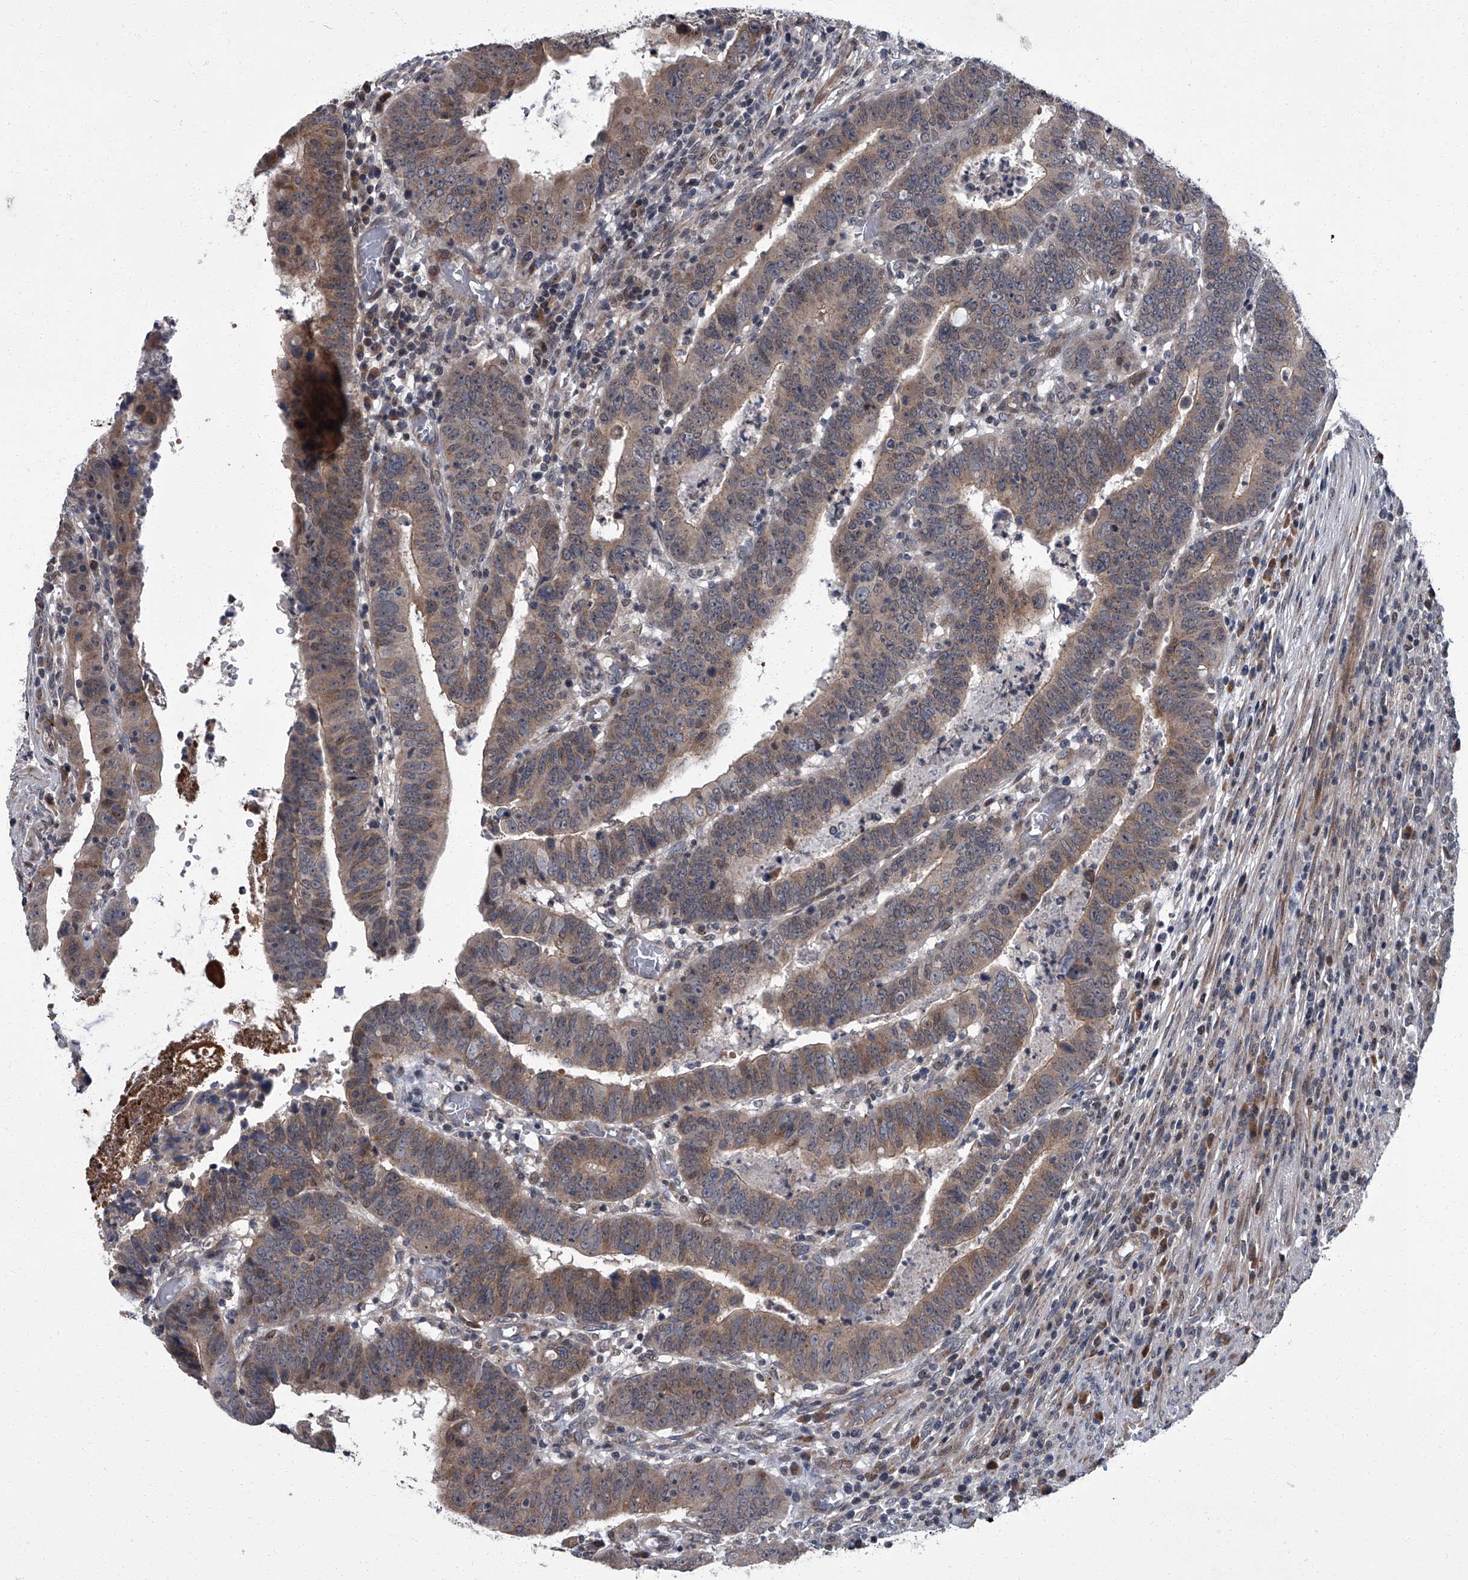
{"staining": {"intensity": "moderate", "quantity": "25%-75%", "location": "cytoplasmic/membranous"}, "tissue": "colorectal cancer", "cell_type": "Tumor cells", "image_type": "cancer", "snomed": [{"axis": "morphology", "description": "Normal tissue, NOS"}, {"axis": "morphology", "description": "Adenocarcinoma, NOS"}, {"axis": "topography", "description": "Rectum"}], "caption": "Human adenocarcinoma (colorectal) stained for a protein (brown) displays moderate cytoplasmic/membranous positive expression in approximately 25%-75% of tumor cells.", "gene": "ZNF274", "patient": {"sex": "female", "age": 65}}